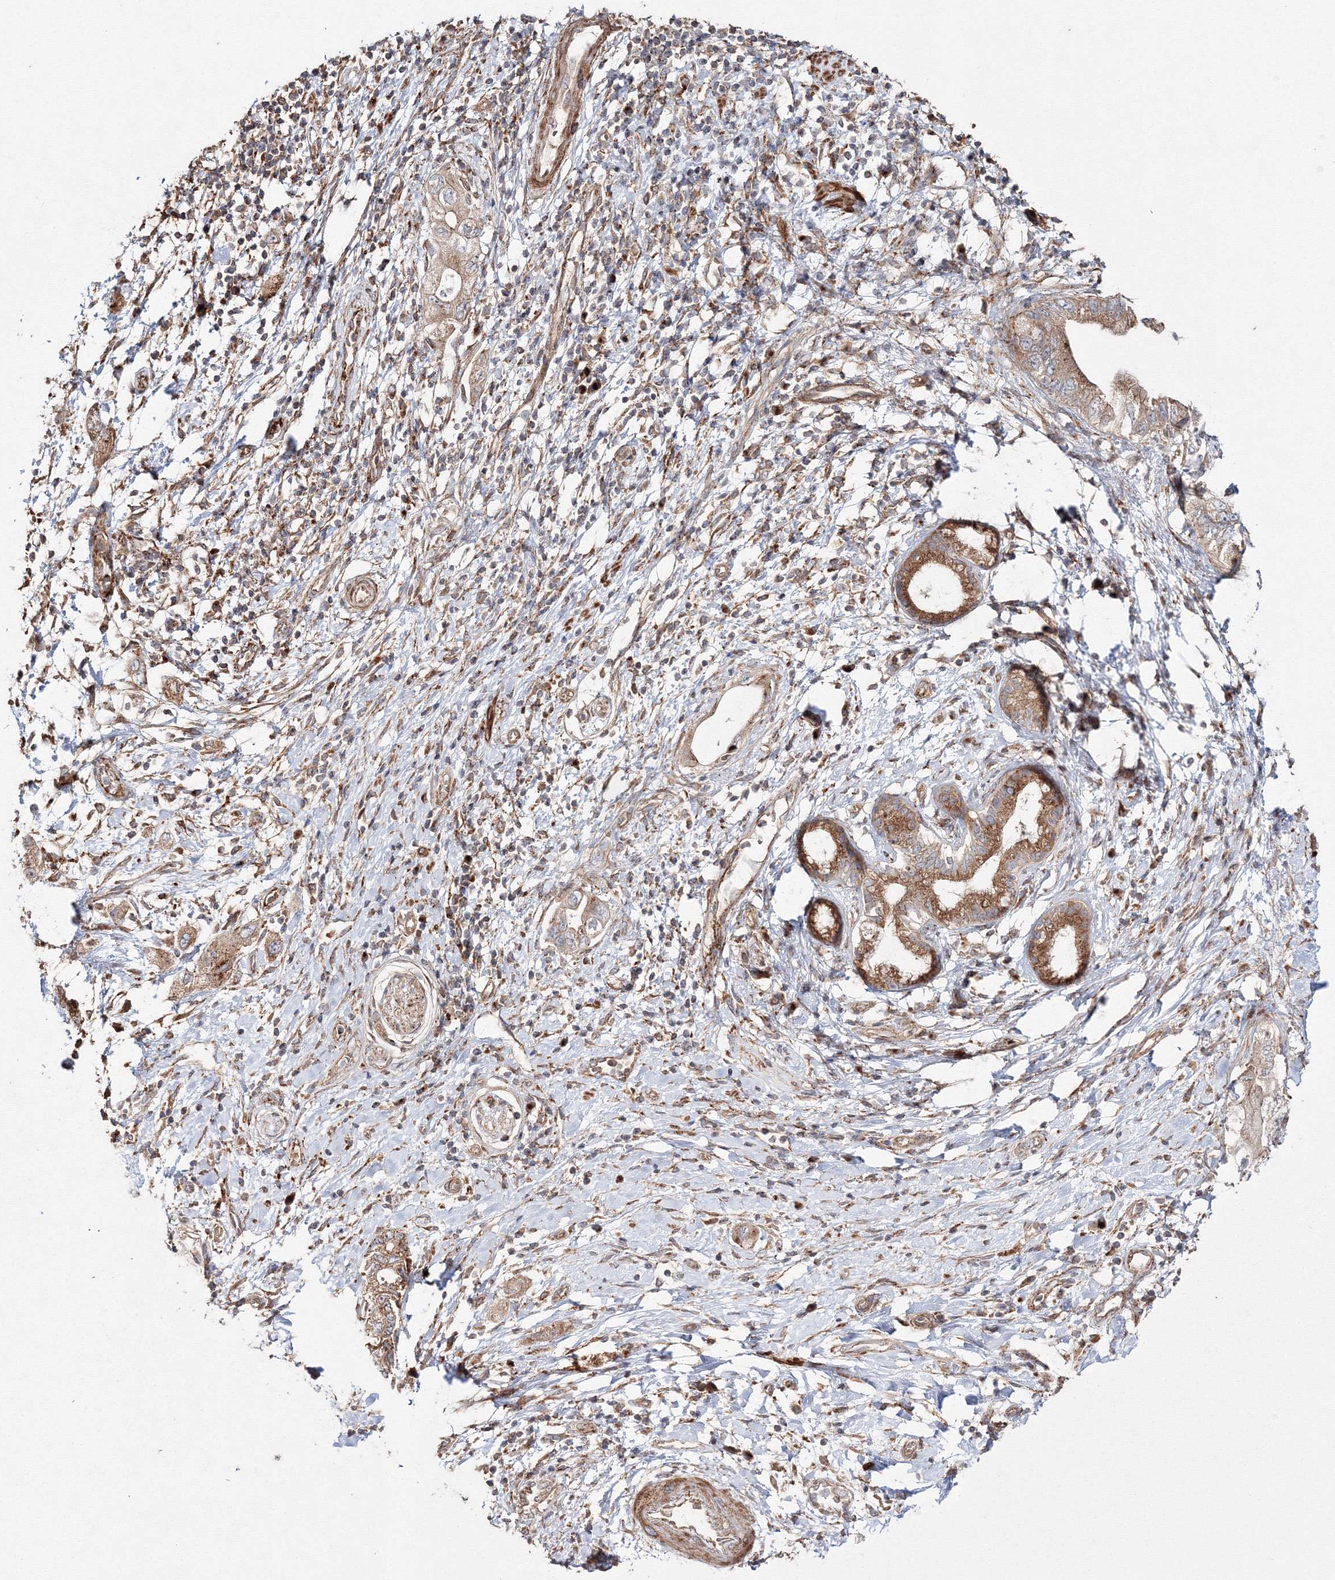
{"staining": {"intensity": "weak", "quantity": ">75%", "location": "cytoplasmic/membranous"}, "tissue": "pancreatic cancer", "cell_type": "Tumor cells", "image_type": "cancer", "snomed": [{"axis": "morphology", "description": "Adenocarcinoma, NOS"}, {"axis": "topography", "description": "Pancreas"}], "caption": "Adenocarcinoma (pancreatic) was stained to show a protein in brown. There is low levels of weak cytoplasmic/membranous staining in approximately >75% of tumor cells. The protein of interest is stained brown, and the nuclei are stained in blue (DAB (3,3'-diaminobenzidine) IHC with brightfield microscopy, high magnification).", "gene": "DDO", "patient": {"sex": "female", "age": 73}}